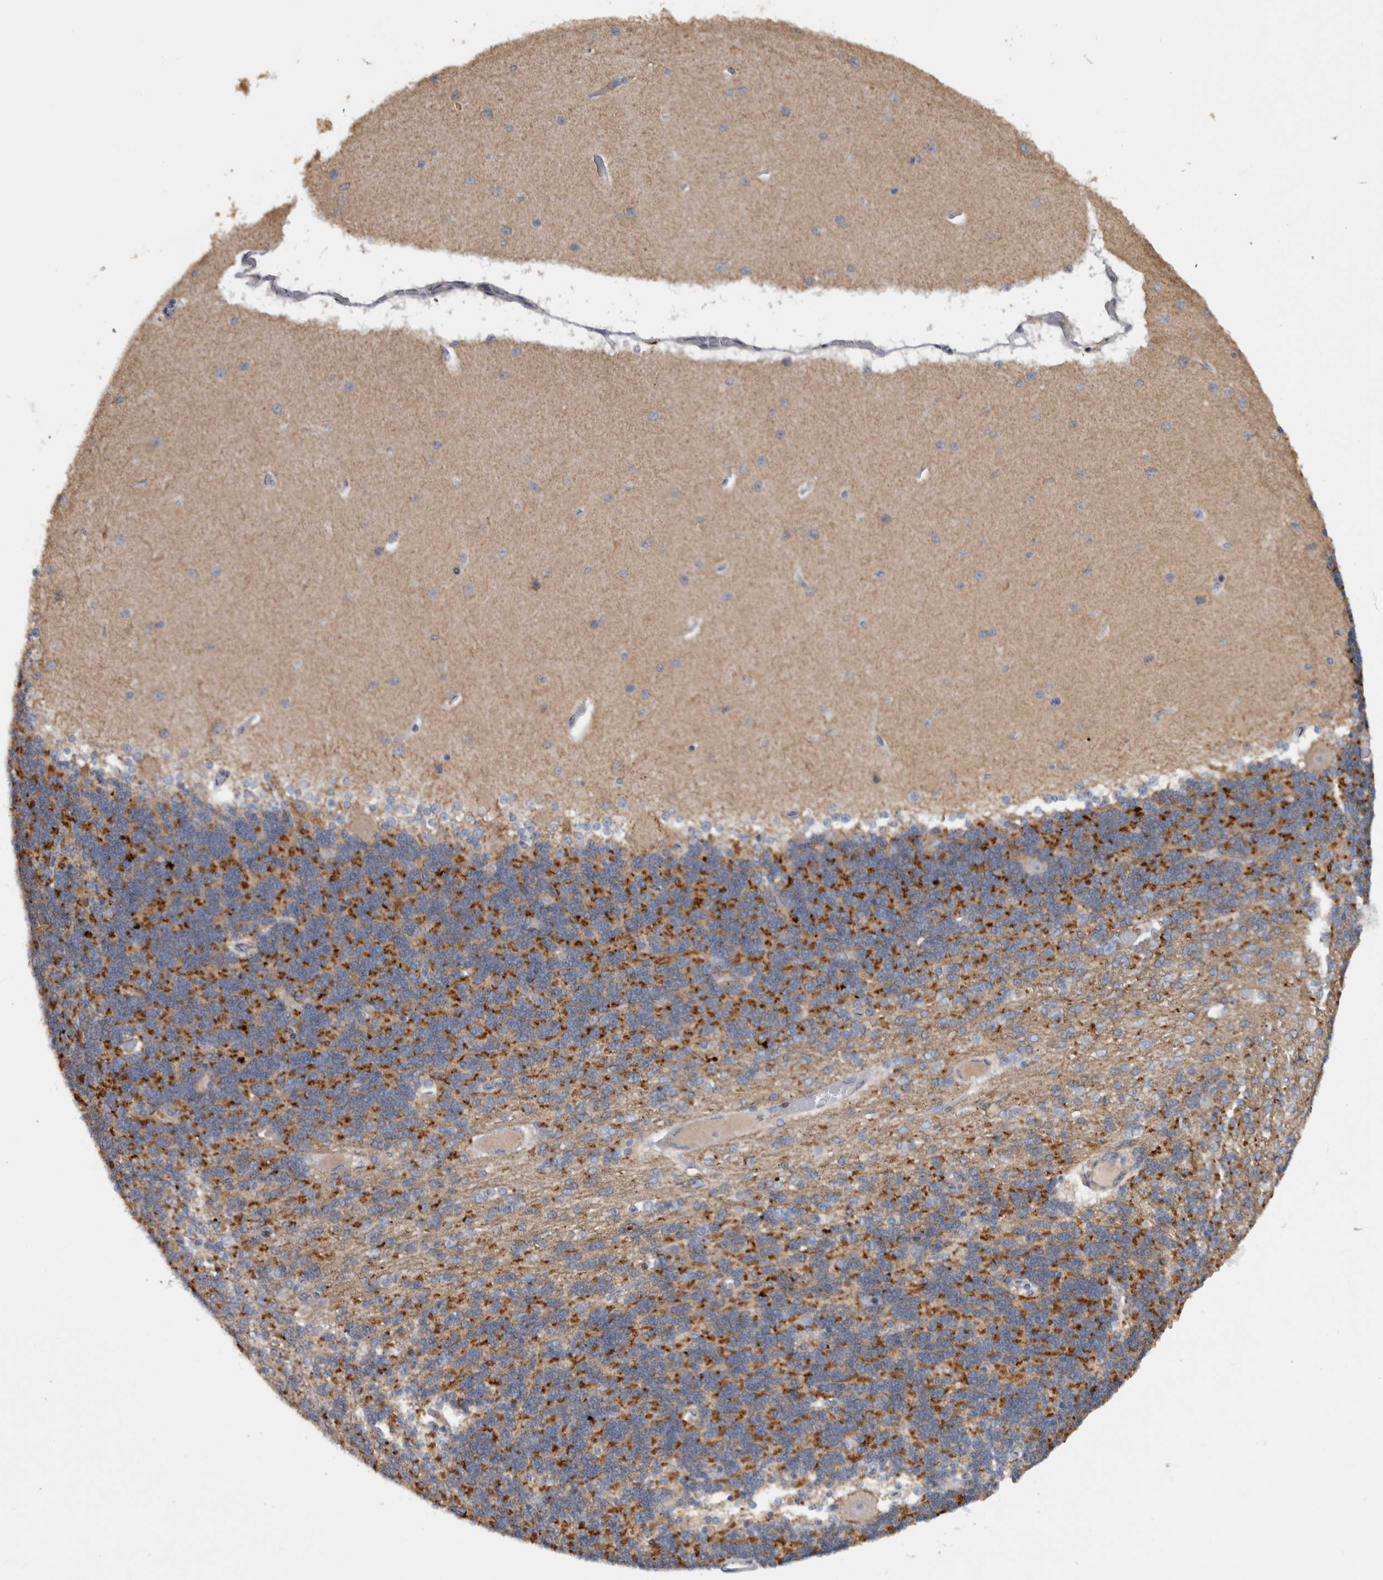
{"staining": {"intensity": "moderate", "quantity": ">75%", "location": "cytoplasmic/membranous"}, "tissue": "cerebellum", "cell_type": "Cells in granular layer", "image_type": "normal", "snomed": [{"axis": "morphology", "description": "Normal tissue, NOS"}, {"axis": "topography", "description": "Cerebellum"}], "caption": "An image showing moderate cytoplasmic/membranous staining in approximately >75% of cells in granular layer in unremarkable cerebellum, as visualized by brown immunohistochemical staining.", "gene": "FAM83G", "patient": {"sex": "female", "age": 54}}